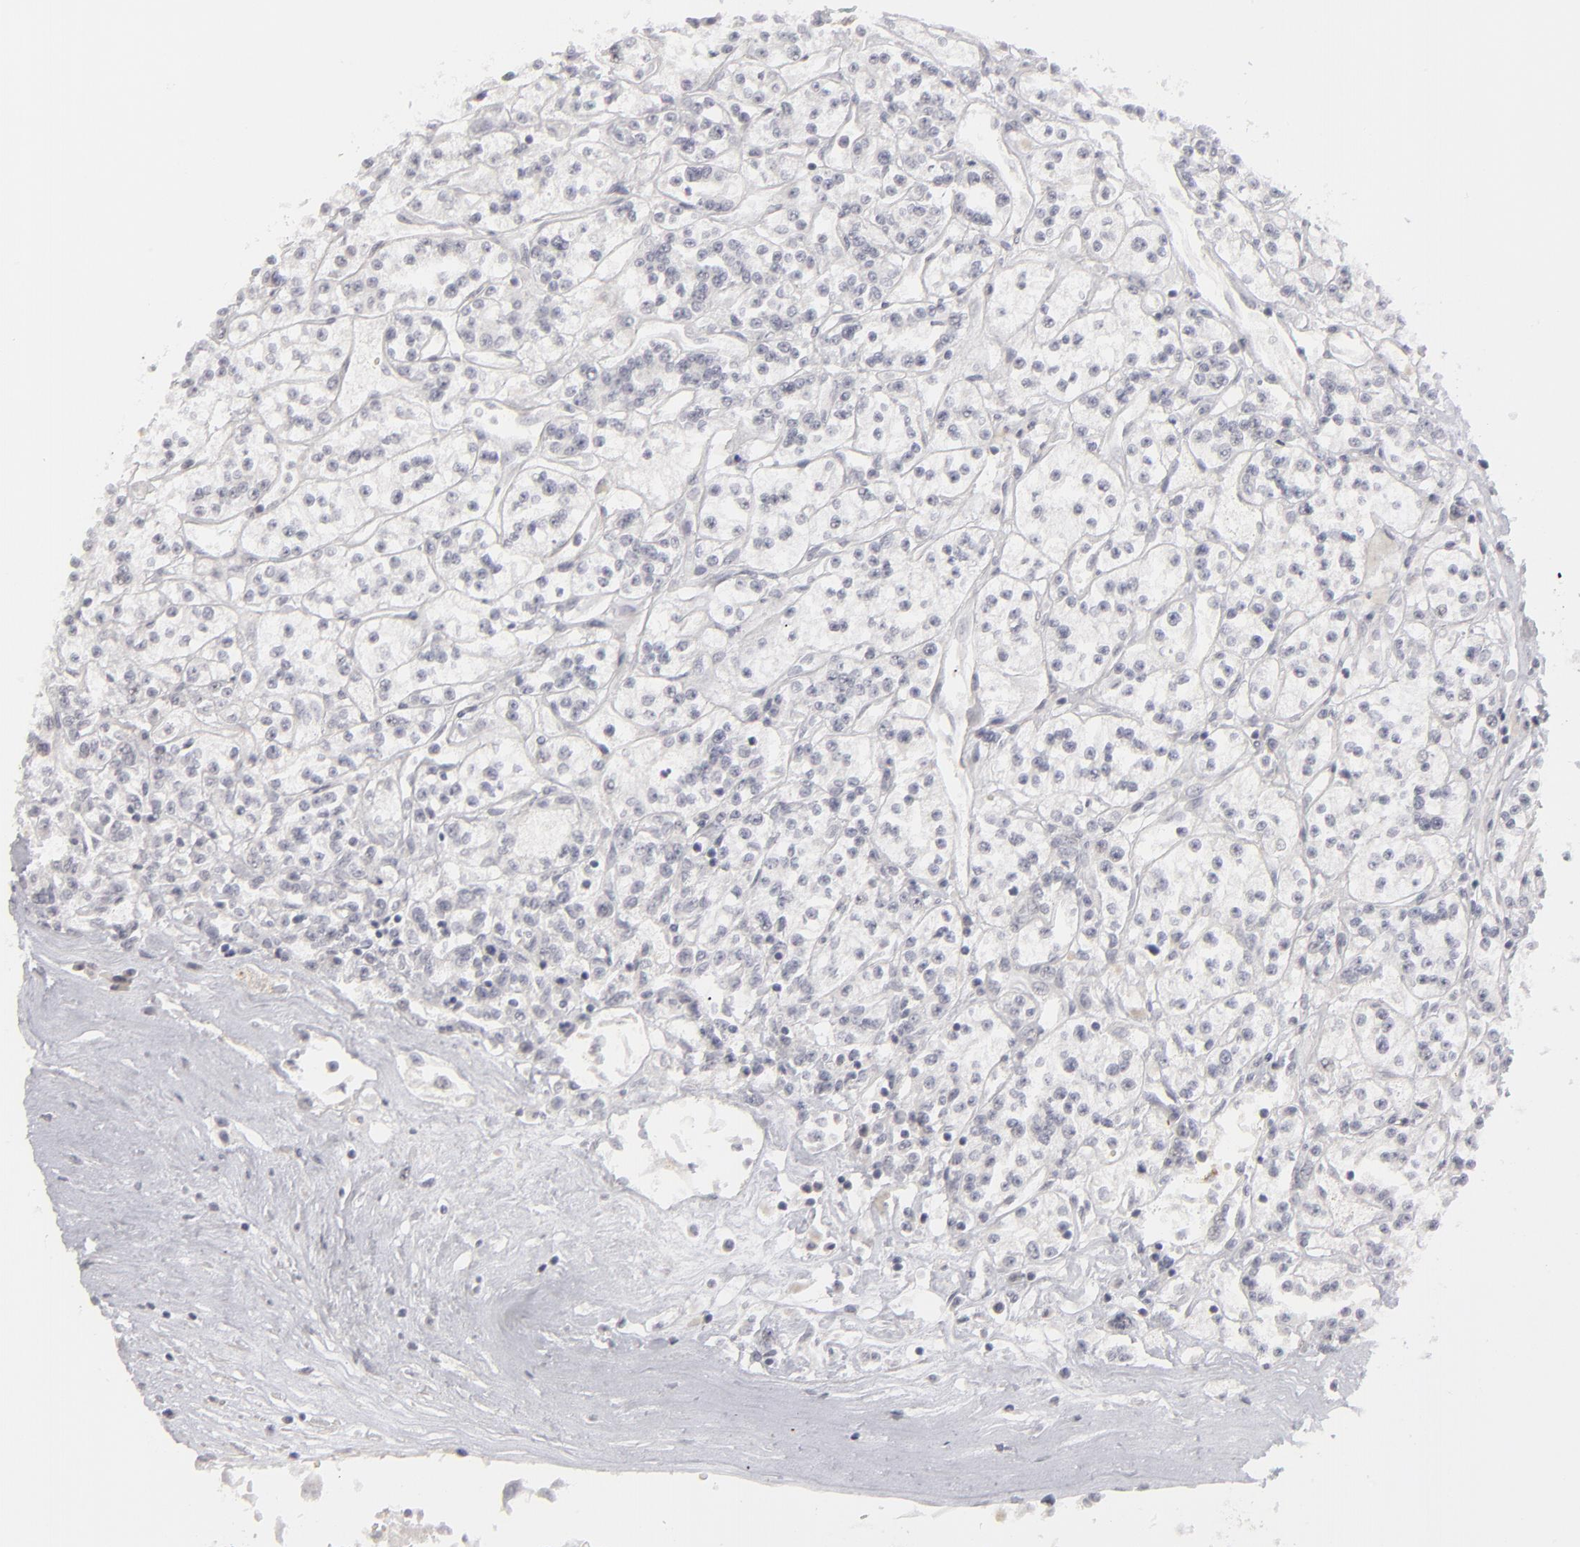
{"staining": {"intensity": "negative", "quantity": "none", "location": "none"}, "tissue": "renal cancer", "cell_type": "Tumor cells", "image_type": "cancer", "snomed": [{"axis": "morphology", "description": "Adenocarcinoma, NOS"}, {"axis": "topography", "description": "Kidney"}], "caption": "The histopathology image exhibits no staining of tumor cells in renal adenocarcinoma.", "gene": "KIAA1210", "patient": {"sex": "female", "age": 76}}